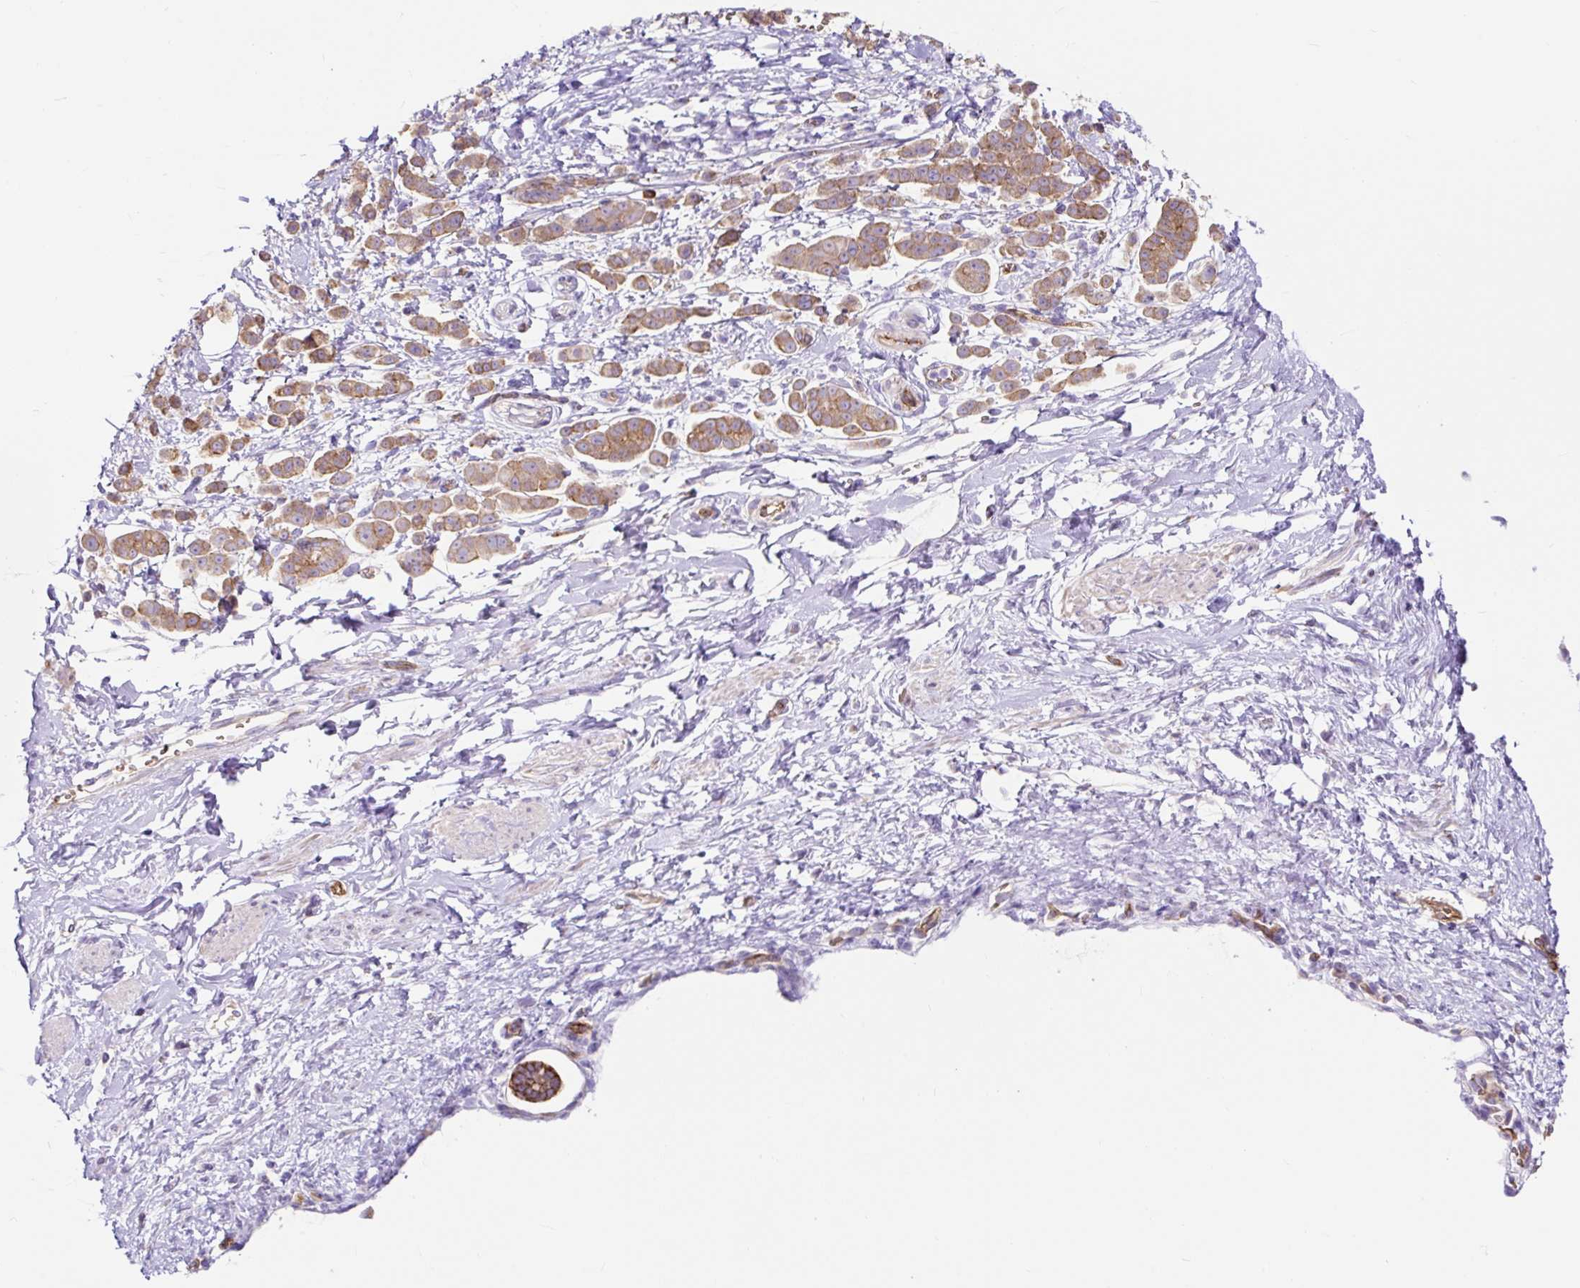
{"staining": {"intensity": "moderate", "quantity": ">75%", "location": "cytoplasmic/membranous"}, "tissue": "pancreatic cancer", "cell_type": "Tumor cells", "image_type": "cancer", "snomed": [{"axis": "morphology", "description": "Normal tissue, NOS"}, {"axis": "morphology", "description": "Adenocarcinoma, NOS"}, {"axis": "topography", "description": "Pancreas"}], "caption": "Immunohistochemistry (IHC) histopathology image of neoplastic tissue: adenocarcinoma (pancreatic) stained using IHC demonstrates medium levels of moderate protein expression localized specifically in the cytoplasmic/membranous of tumor cells, appearing as a cytoplasmic/membranous brown color.", "gene": "HIP1R", "patient": {"sex": "female", "age": 64}}